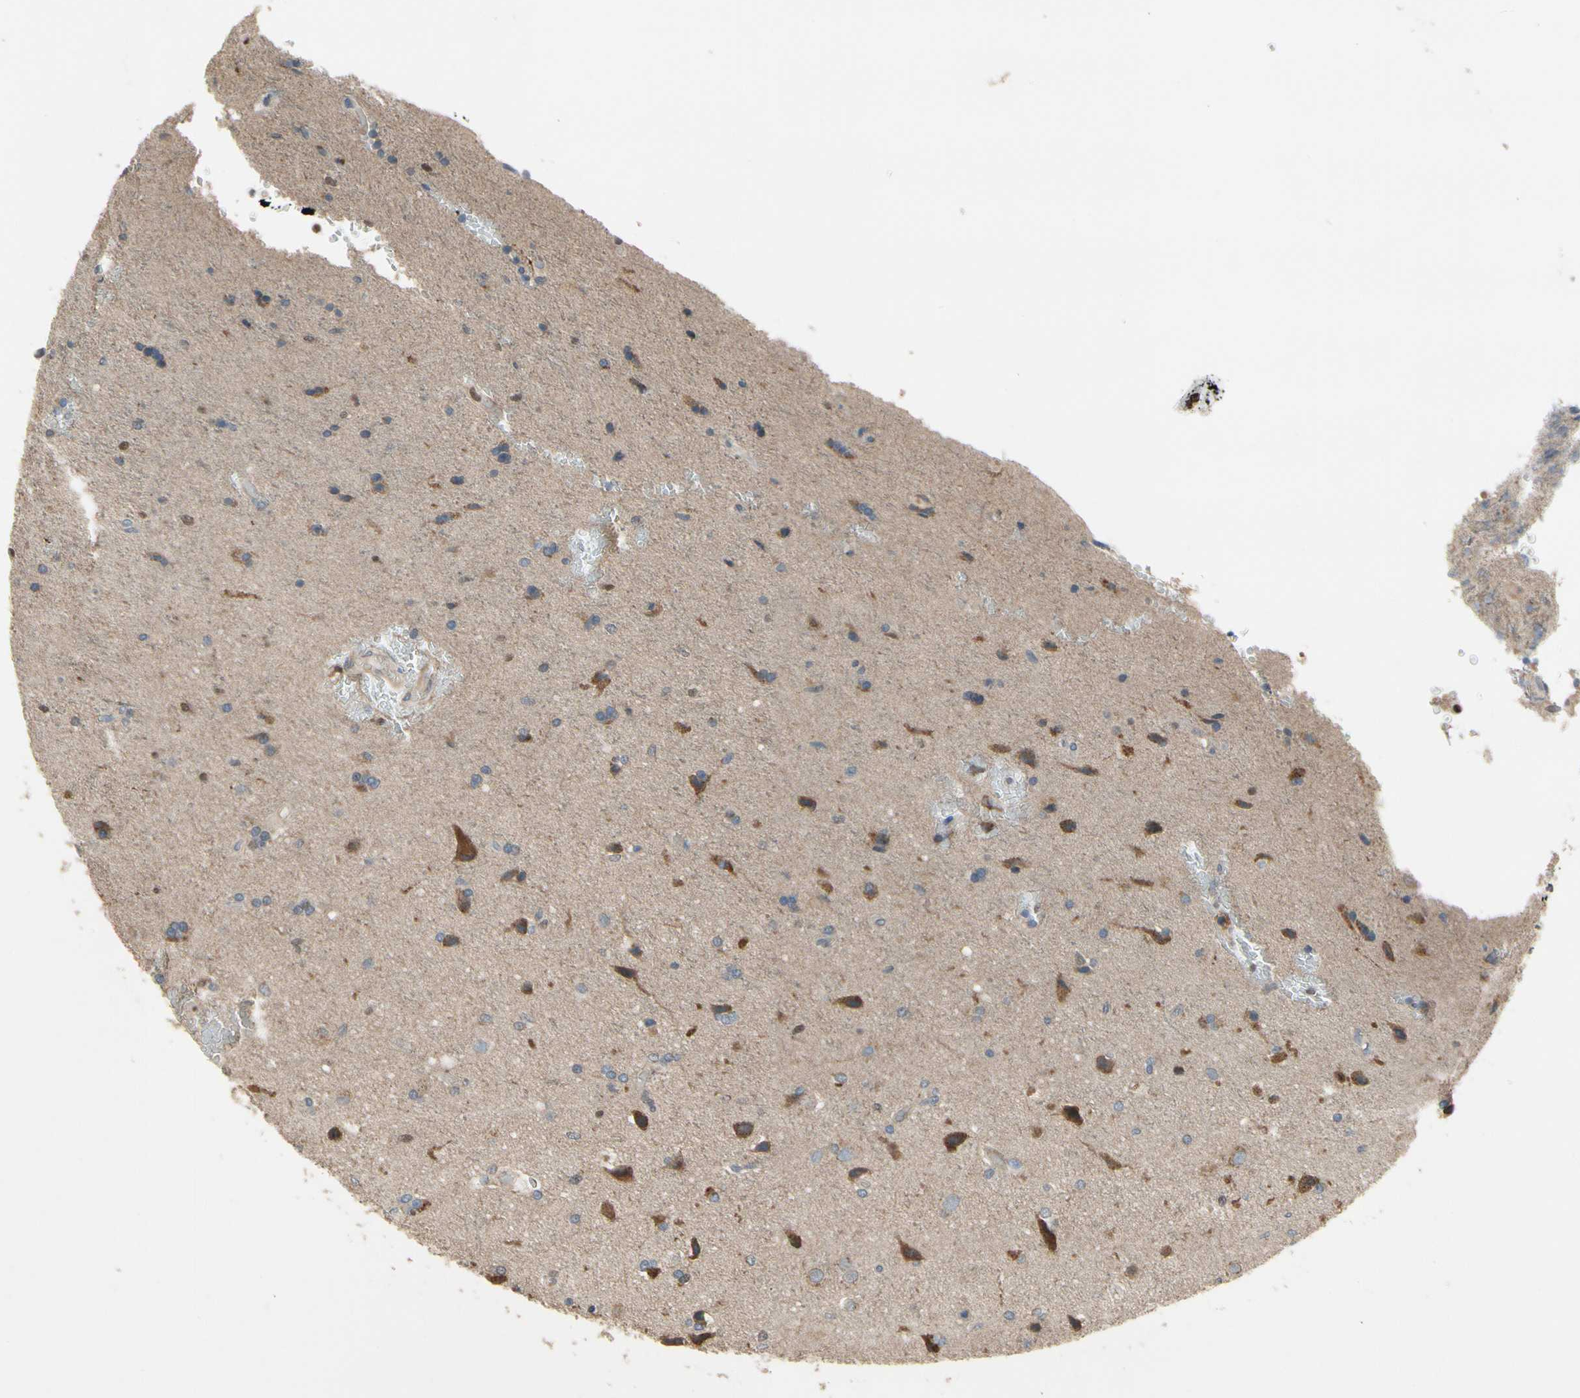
{"staining": {"intensity": "strong", "quantity": "<25%", "location": "cytoplasmic/membranous"}, "tissue": "glioma", "cell_type": "Tumor cells", "image_type": "cancer", "snomed": [{"axis": "morphology", "description": "Glioma, malignant, High grade"}, {"axis": "topography", "description": "Brain"}], "caption": "An image of human glioma stained for a protein displays strong cytoplasmic/membranous brown staining in tumor cells. The staining was performed using DAB (3,3'-diaminobenzidine), with brown indicating positive protein expression. Nuclei are stained blue with hematoxylin.", "gene": "CGREF1", "patient": {"sex": "male", "age": 71}}